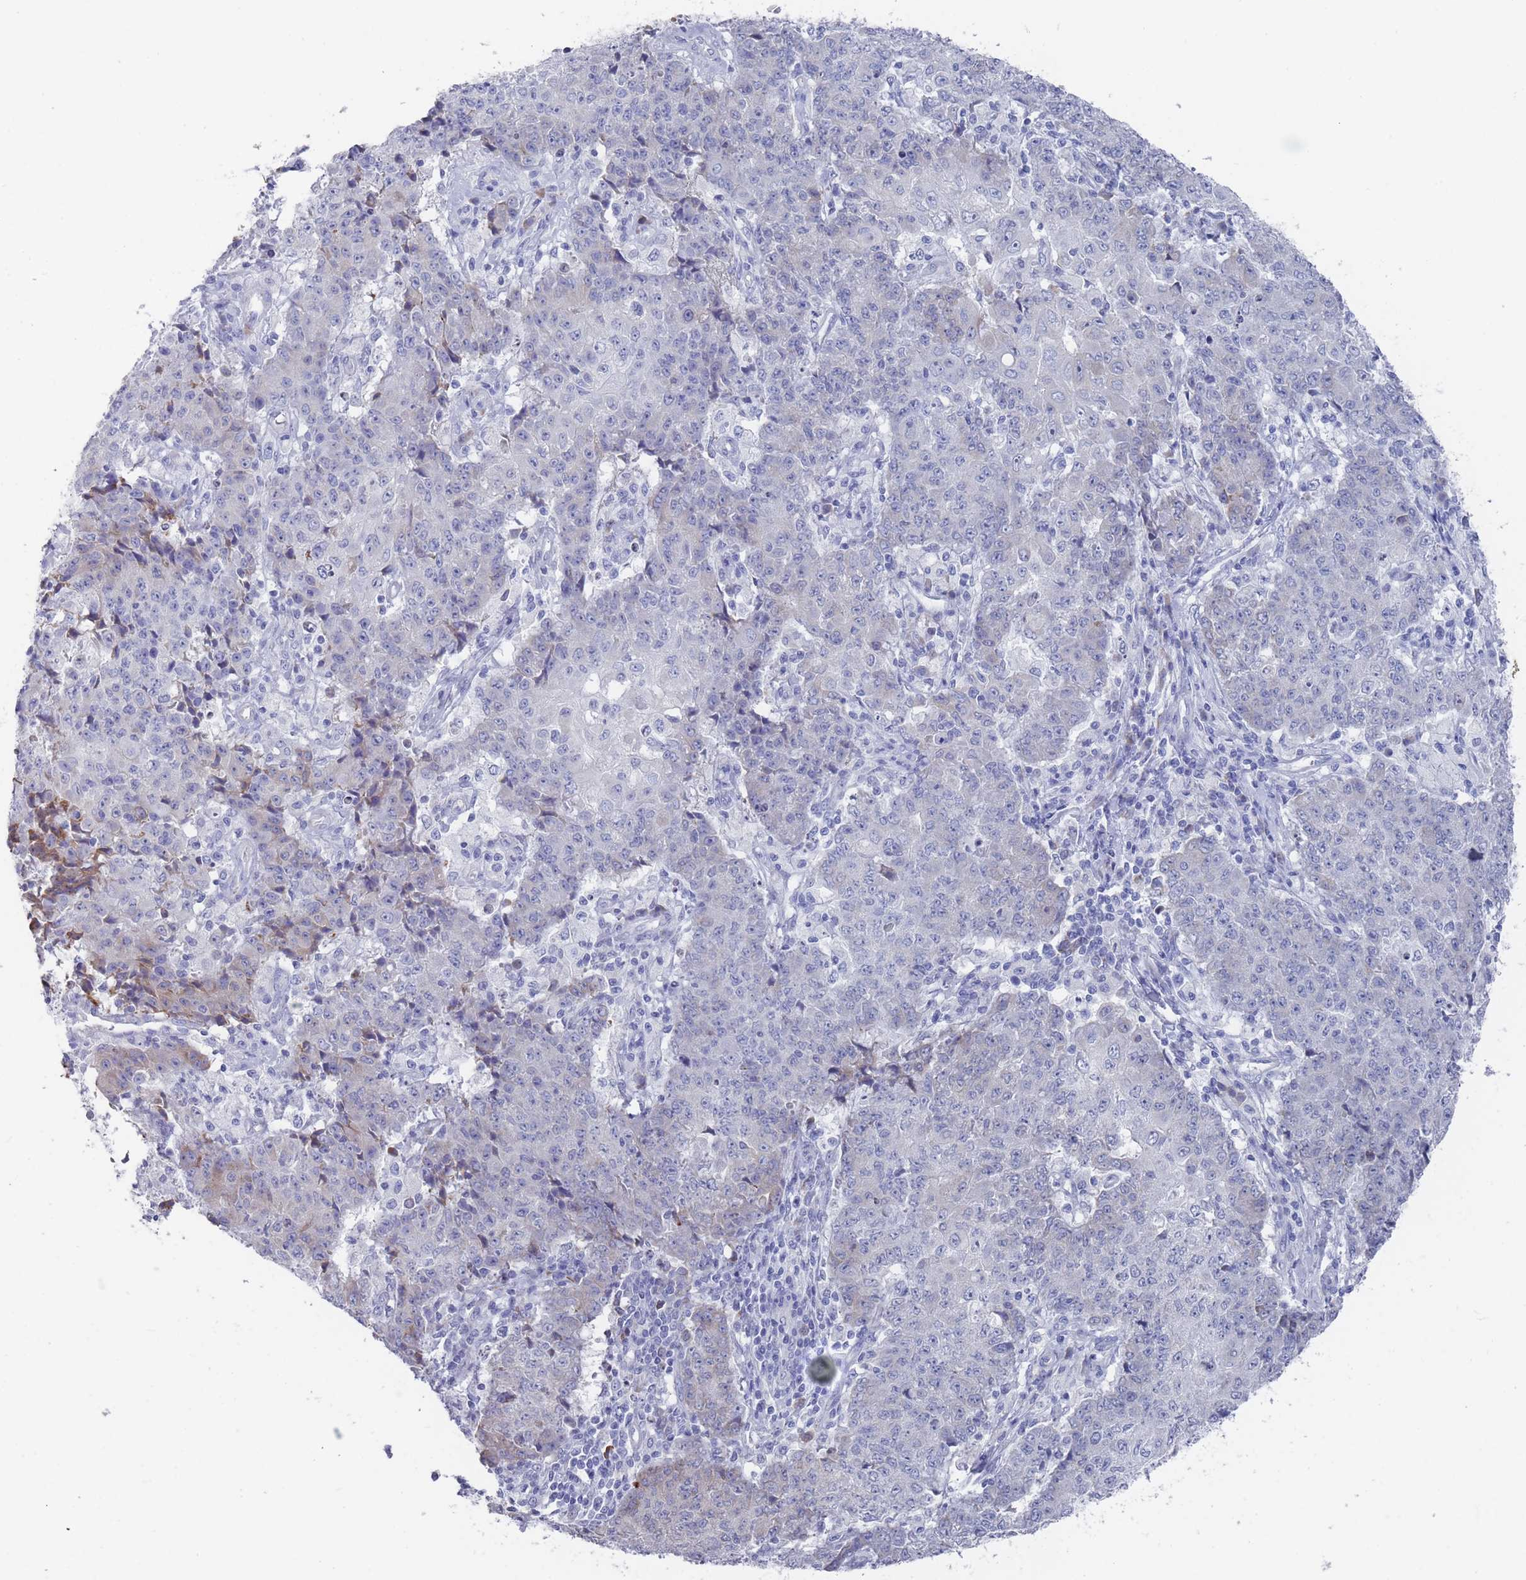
{"staining": {"intensity": "negative", "quantity": "none", "location": "none"}, "tissue": "ovarian cancer", "cell_type": "Tumor cells", "image_type": "cancer", "snomed": [{"axis": "morphology", "description": "Carcinoma, endometroid"}, {"axis": "topography", "description": "Ovary"}], "caption": "The immunohistochemistry histopathology image has no significant staining in tumor cells of ovarian endometroid carcinoma tissue.", "gene": "ST8SIA5", "patient": {"sex": "female", "age": 42}}